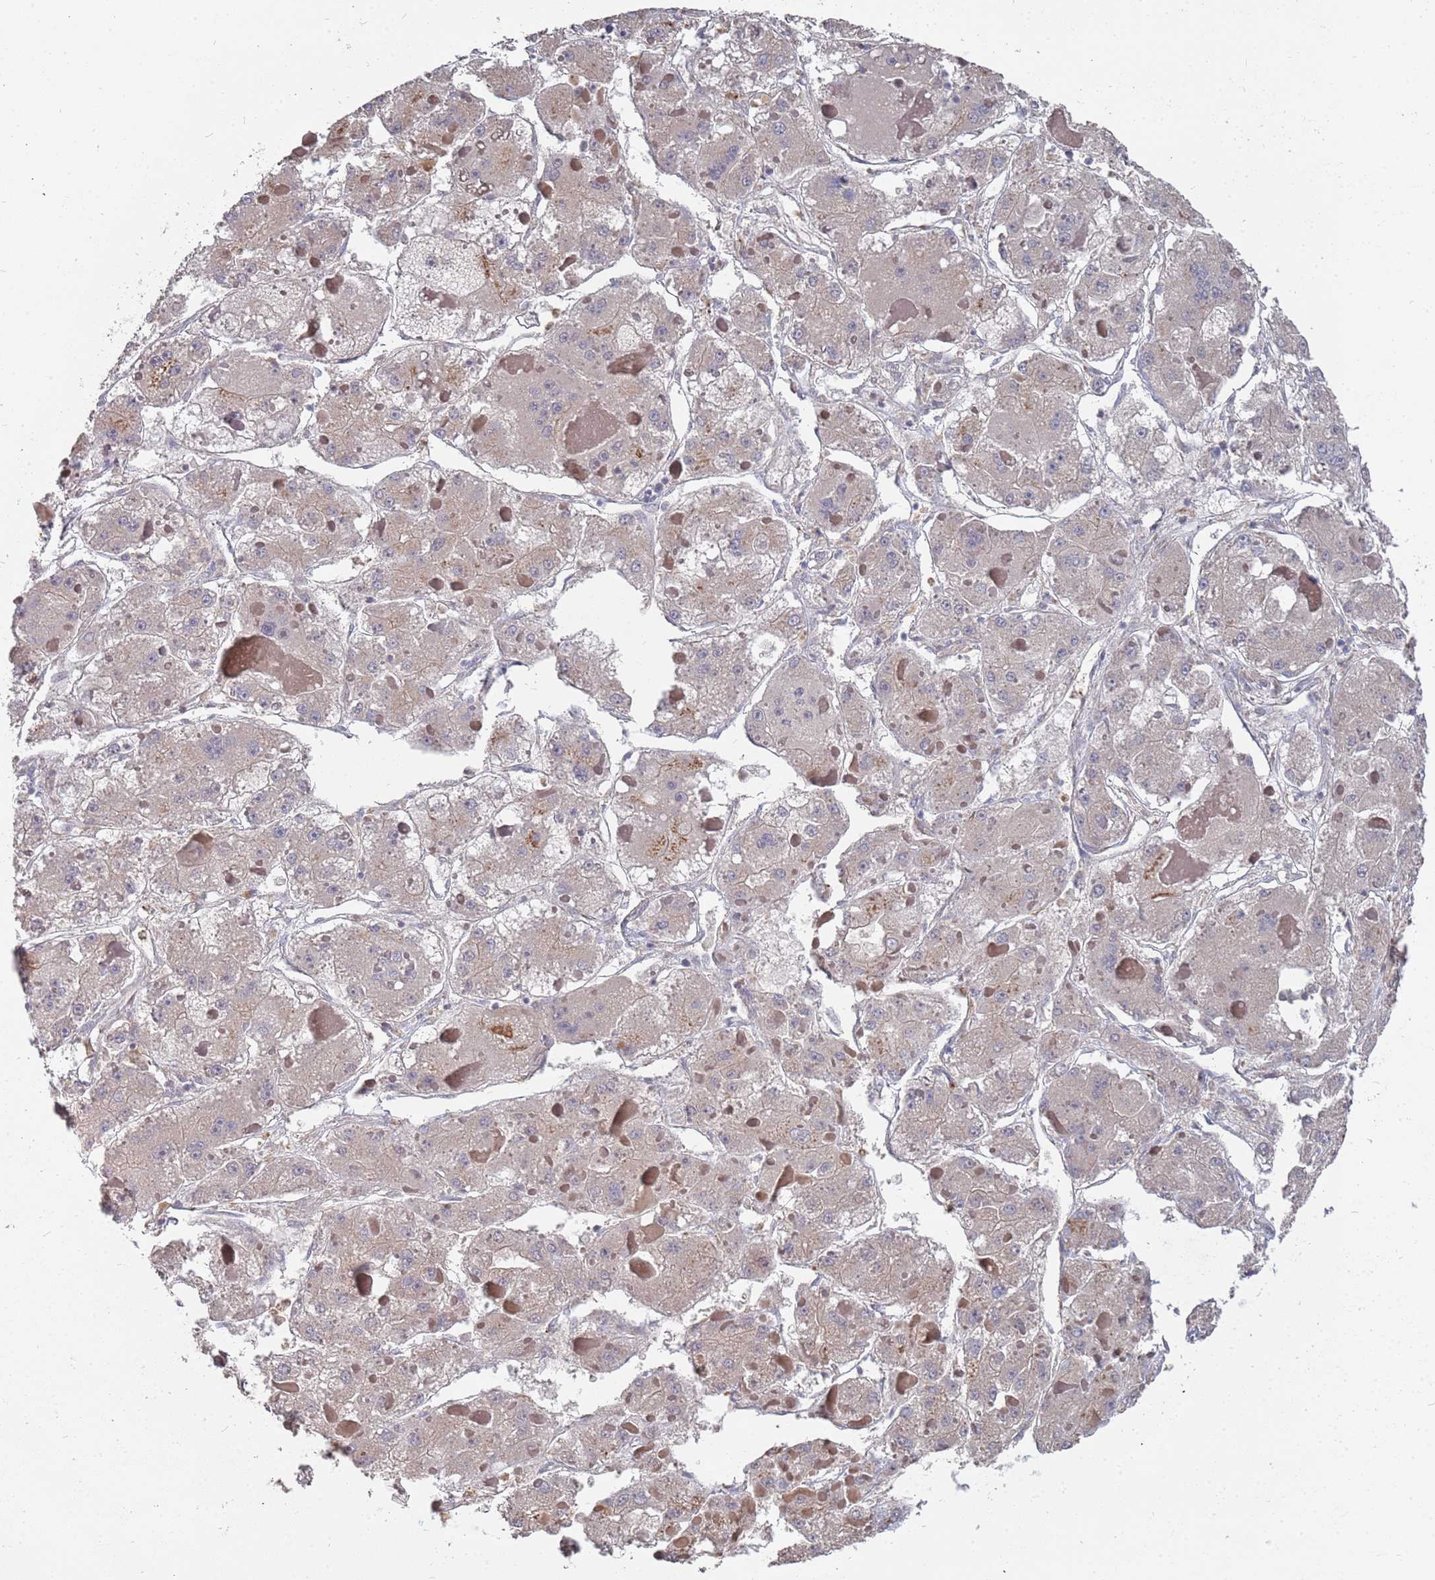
{"staining": {"intensity": "weak", "quantity": "<25%", "location": "cytoplasmic/membranous"}, "tissue": "liver cancer", "cell_type": "Tumor cells", "image_type": "cancer", "snomed": [{"axis": "morphology", "description": "Carcinoma, Hepatocellular, NOS"}, {"axis": "topography", "description": "Liver"}], "caption": "Liver cancer stained for a protein using immunohistochemistry (IHC) displays no expression tumor cells.", "gene": "TCEANC2", "patient": {"sex": "female", "age": 73}}